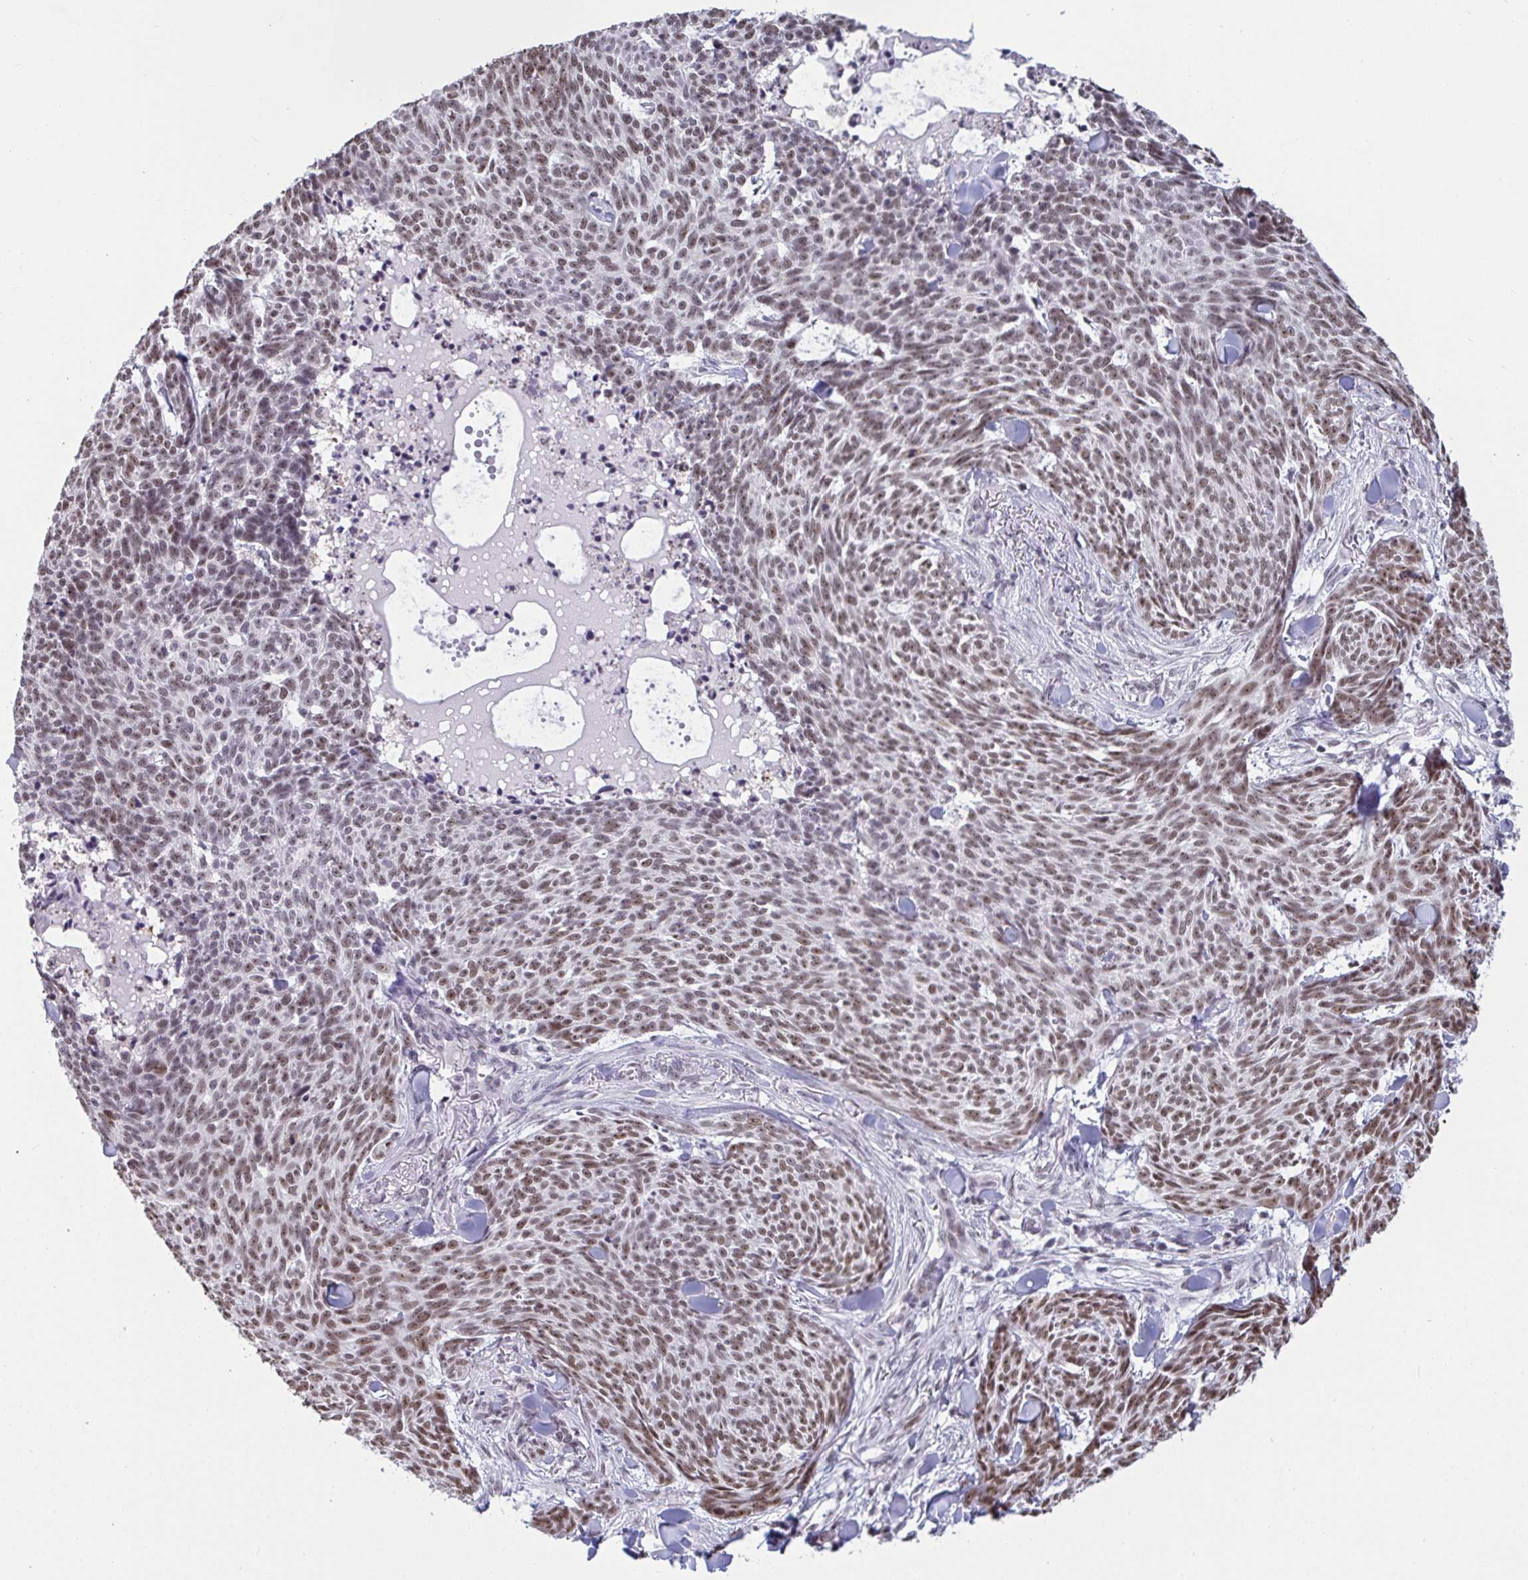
{"staining": {"intensity": "moderate", "quantity": "25%-75%", "location": "nuclear"}, "tissue": "skin cancer", "cell_type": "Tumor cells", "image_type": "cancer", "snomed": [{"axis": "morphology", "description": "Basal cell carcinoma"}, {"axis": "topography", "description": "Skin"}], "caption": "The immunohistochemical stain labels moderate nuclear staining in tumor cells of skin basal cell carcinoma tissue.", "gene": "SUPT16H", "patient": {"sex": "female", "age": 93}}